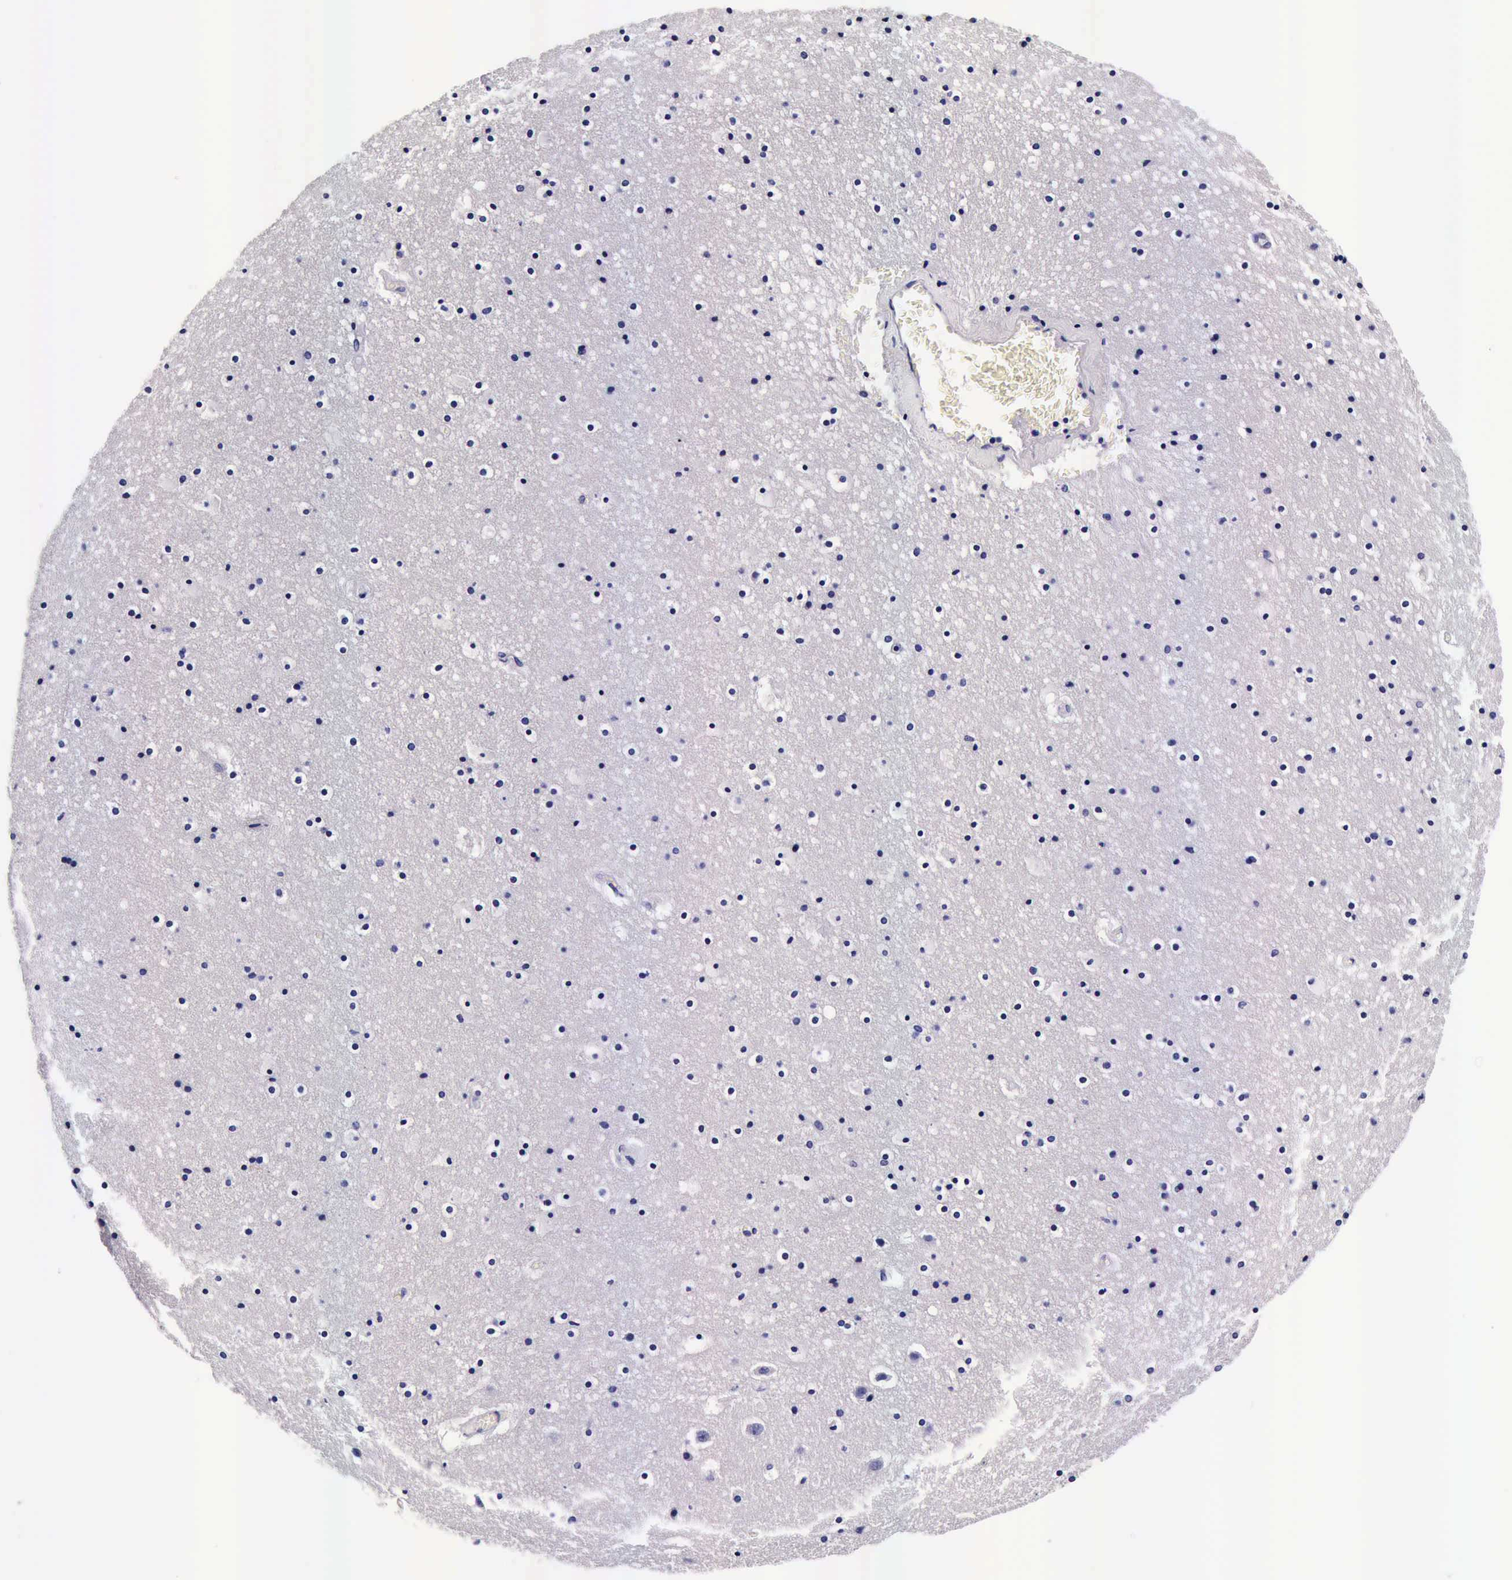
{"staining": {"intensity": "negative", "quantity": "none", "location": "none"}, "tissue": "caudate", "cell_type": "Glial cells", "image_type": "normal", "snomed": [{"axis": "morphology", "description": "Normal tissue, NOS"}, {"axis": "topography", "description": "Lateral ventricle wall"}], "caption": "Immunohistochemistry (IHC) micrograph of benign caudate: human caudate stained with DAB (3,3'-diaminobenzidine) shows no significant protein staining in glial cells.", "gene": "IAPP", "patient": {"sex": "male", "age": 45}}